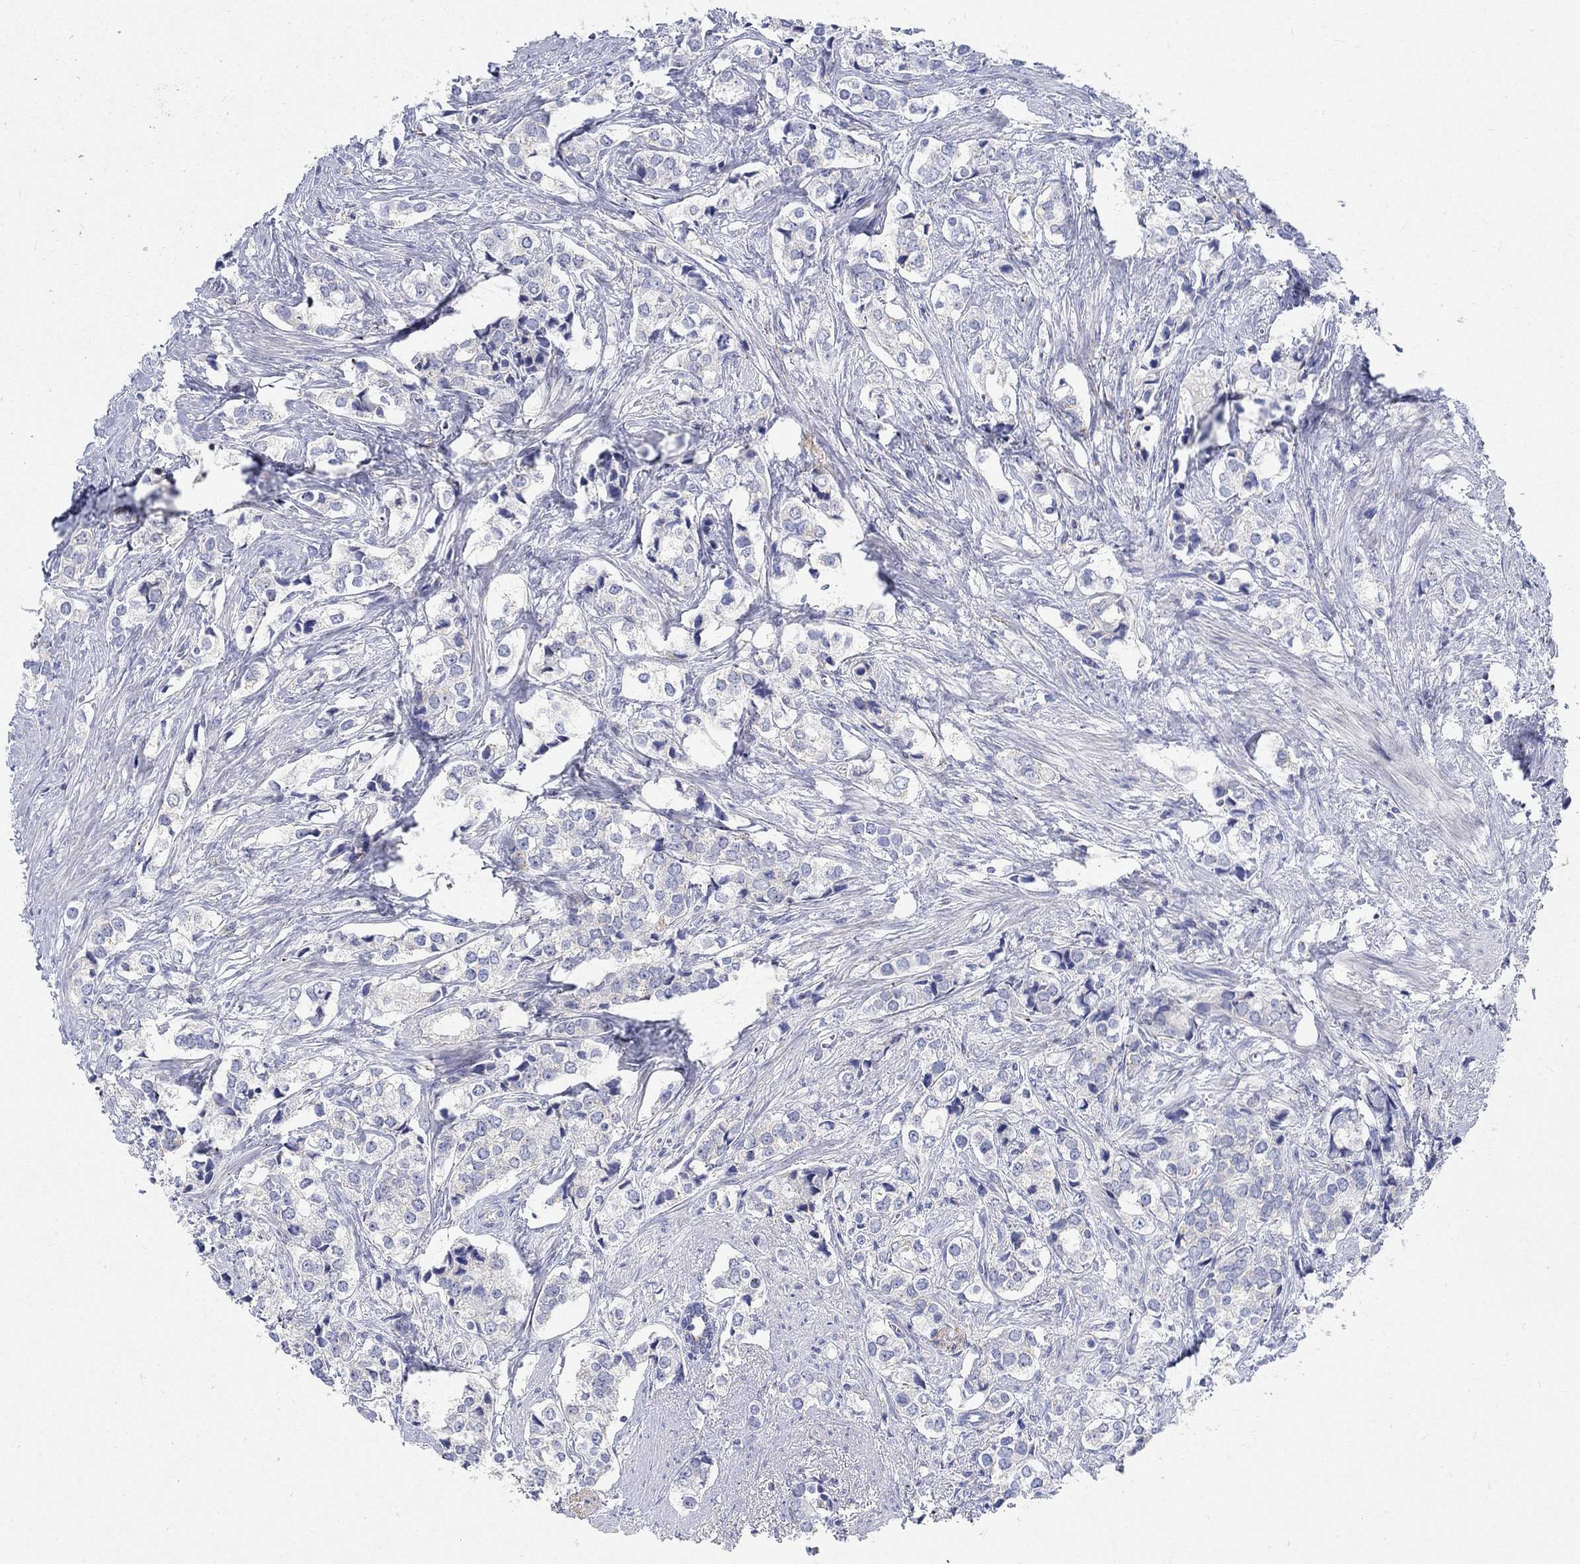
{"staining": {"intensity": "negative", "quantity": "none", "location": "none"}, "tissue": "prostate cancer", "cell_type": "Tumor cells", "image_type": "cancer", "snomed": [{"axis": "morphology", "description": "Adenocarcinoma, NOS"}, {"axis": "topography", "description": "Prostate and seminal vesicle, NOS"}], "caption": "An image of prostate adenocarcinoma stained for a protein exhibits no brown staining in tumor cells.", "gene": "NAV3", "patient": {"sex": "male", "age": 63}}